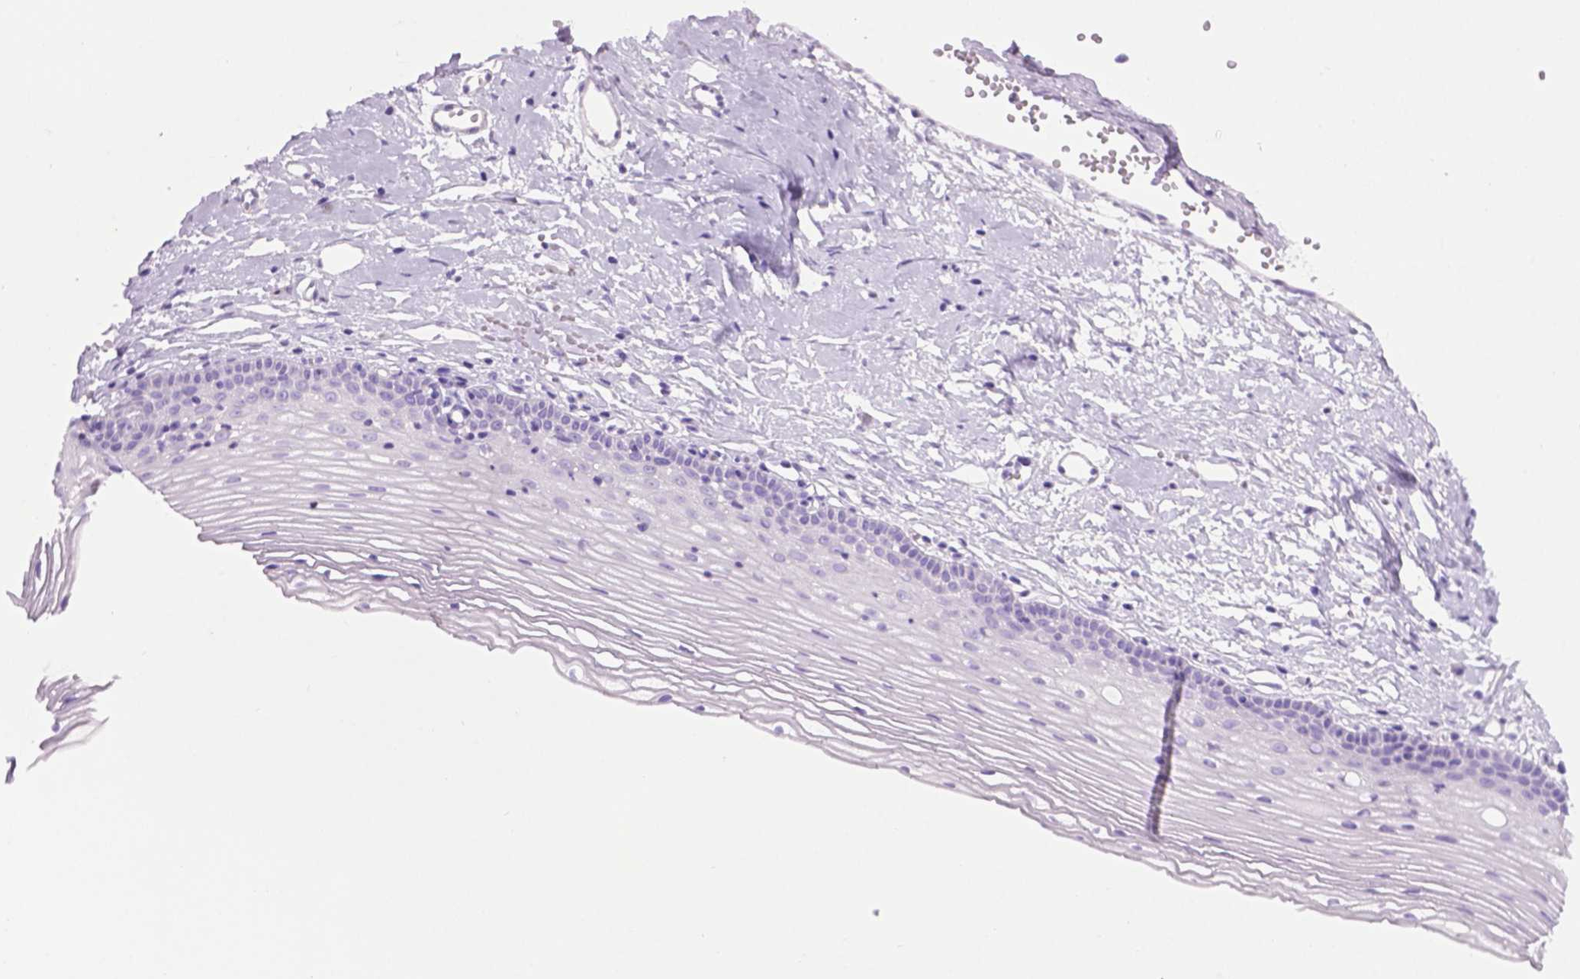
{"staining": {"intensity": "negative", "quantity": "none", "location": "none"}, "tissue": "cervix", "cell_type": "Glandular cells", "image_type": "normal", "snomed": [{"axis": "morphology", "description": "Normal tissue, NOS"}, {"axis": "topography", "description": "Cervix"}], "caption": "Immunohistochemistry (IHC) of normal cervix demonstrates no staining in glandular cells. (Immunohistochemistry (IHC), brightfield microscopy, high magnification).", "gene": "LELP1", "patient": {"sex": "female", "age": 40}}